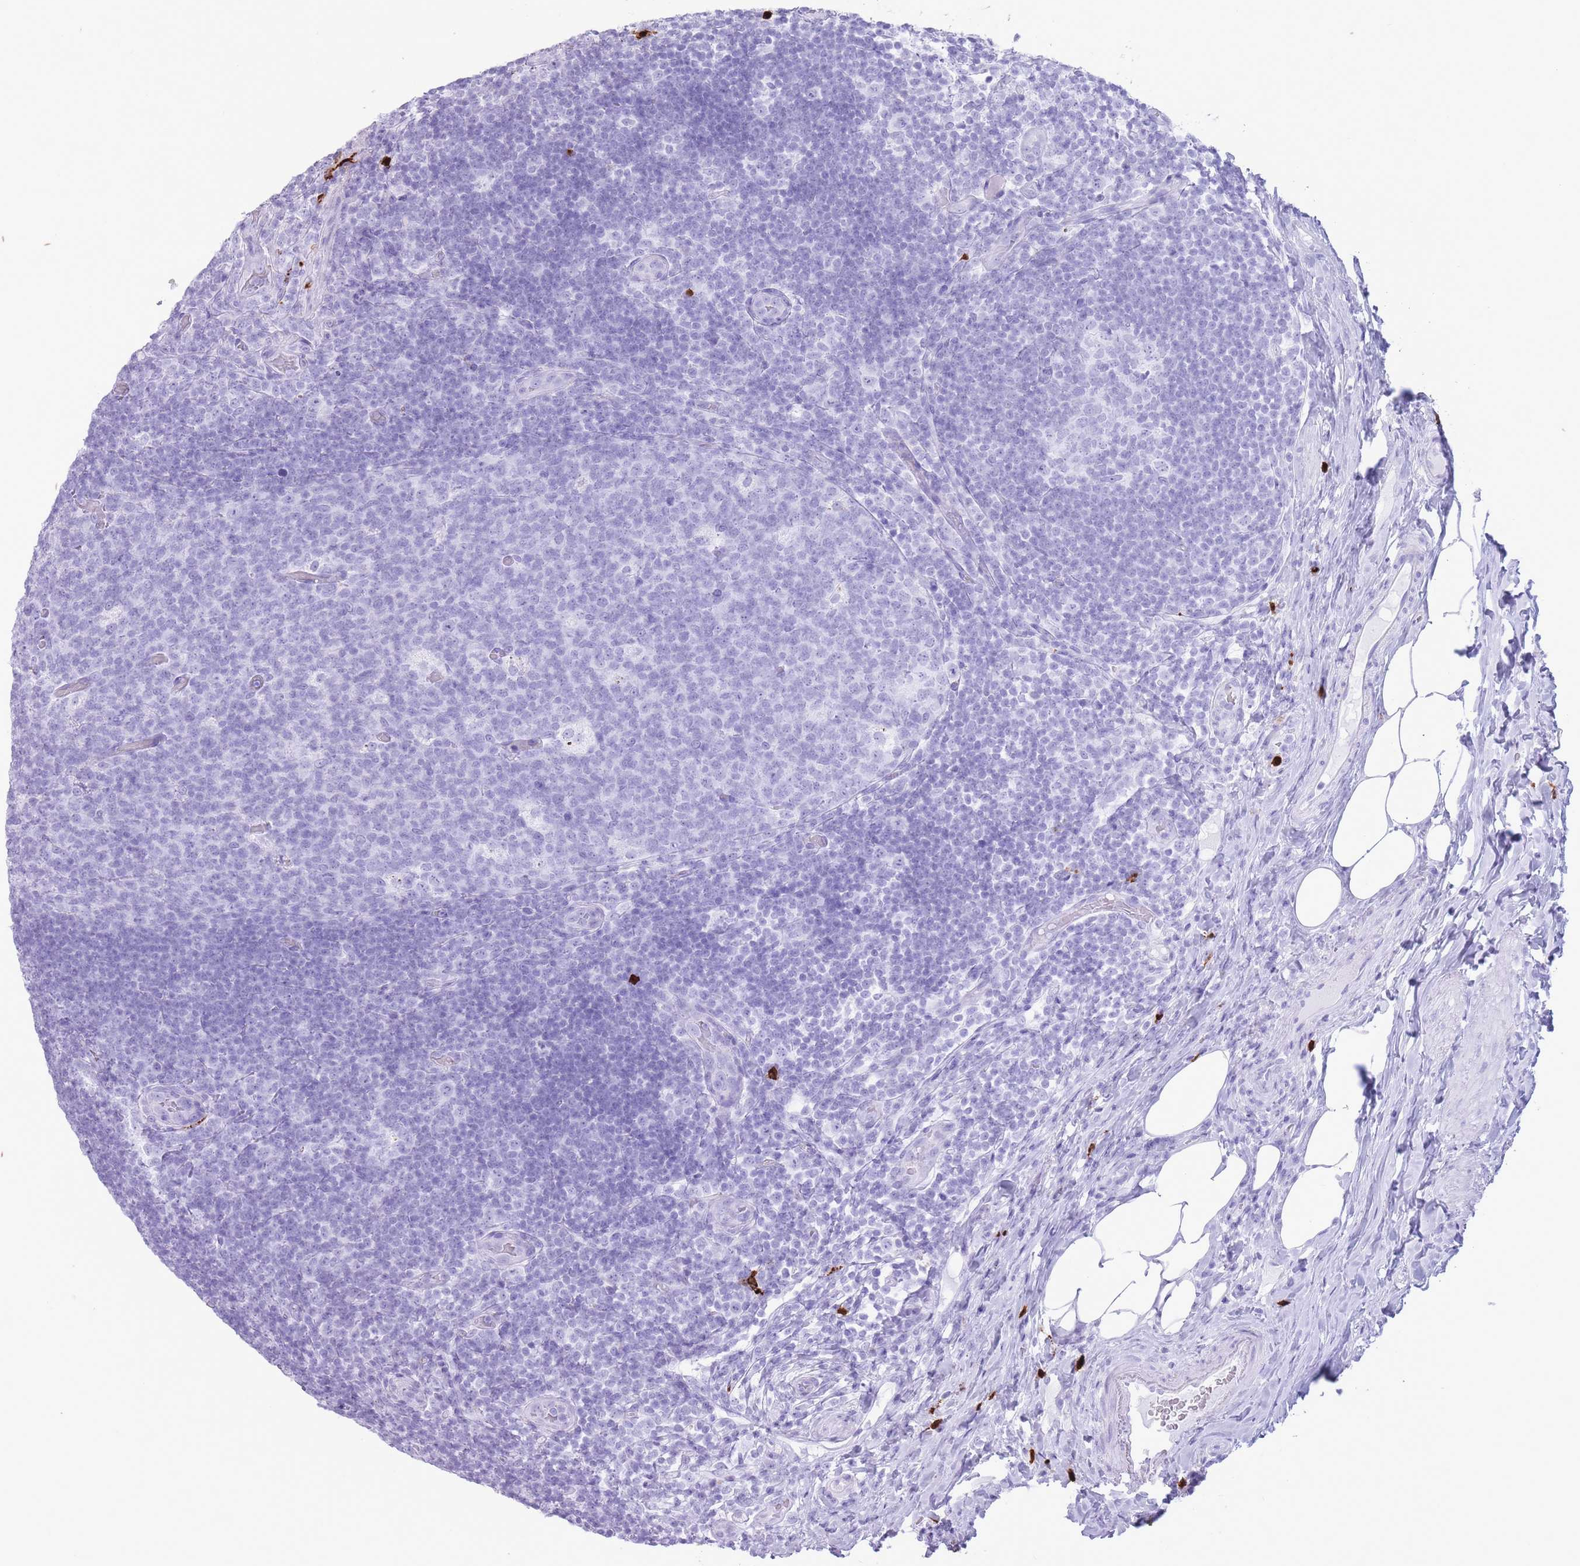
{"staining": {"intensity": "negative", "quantity": "none", "location": "none"}, "tissue": "appendix", "cell_type": "Glandular cells", "image_type": "normal", "snomed": [{"axis": "morphology", "description": "Normal tissue, NOS"}, {"axis": "topography", "description": "Appendix"}], "caption": "Immunohistochemistry image of benign appendix: human appendix stained with DAB (3,3'-diaminobenzidine) shows no significant protein positivity in glandular cells.", "gene": "OR4F16", "patient": {"sex": "female", "age": 43}}